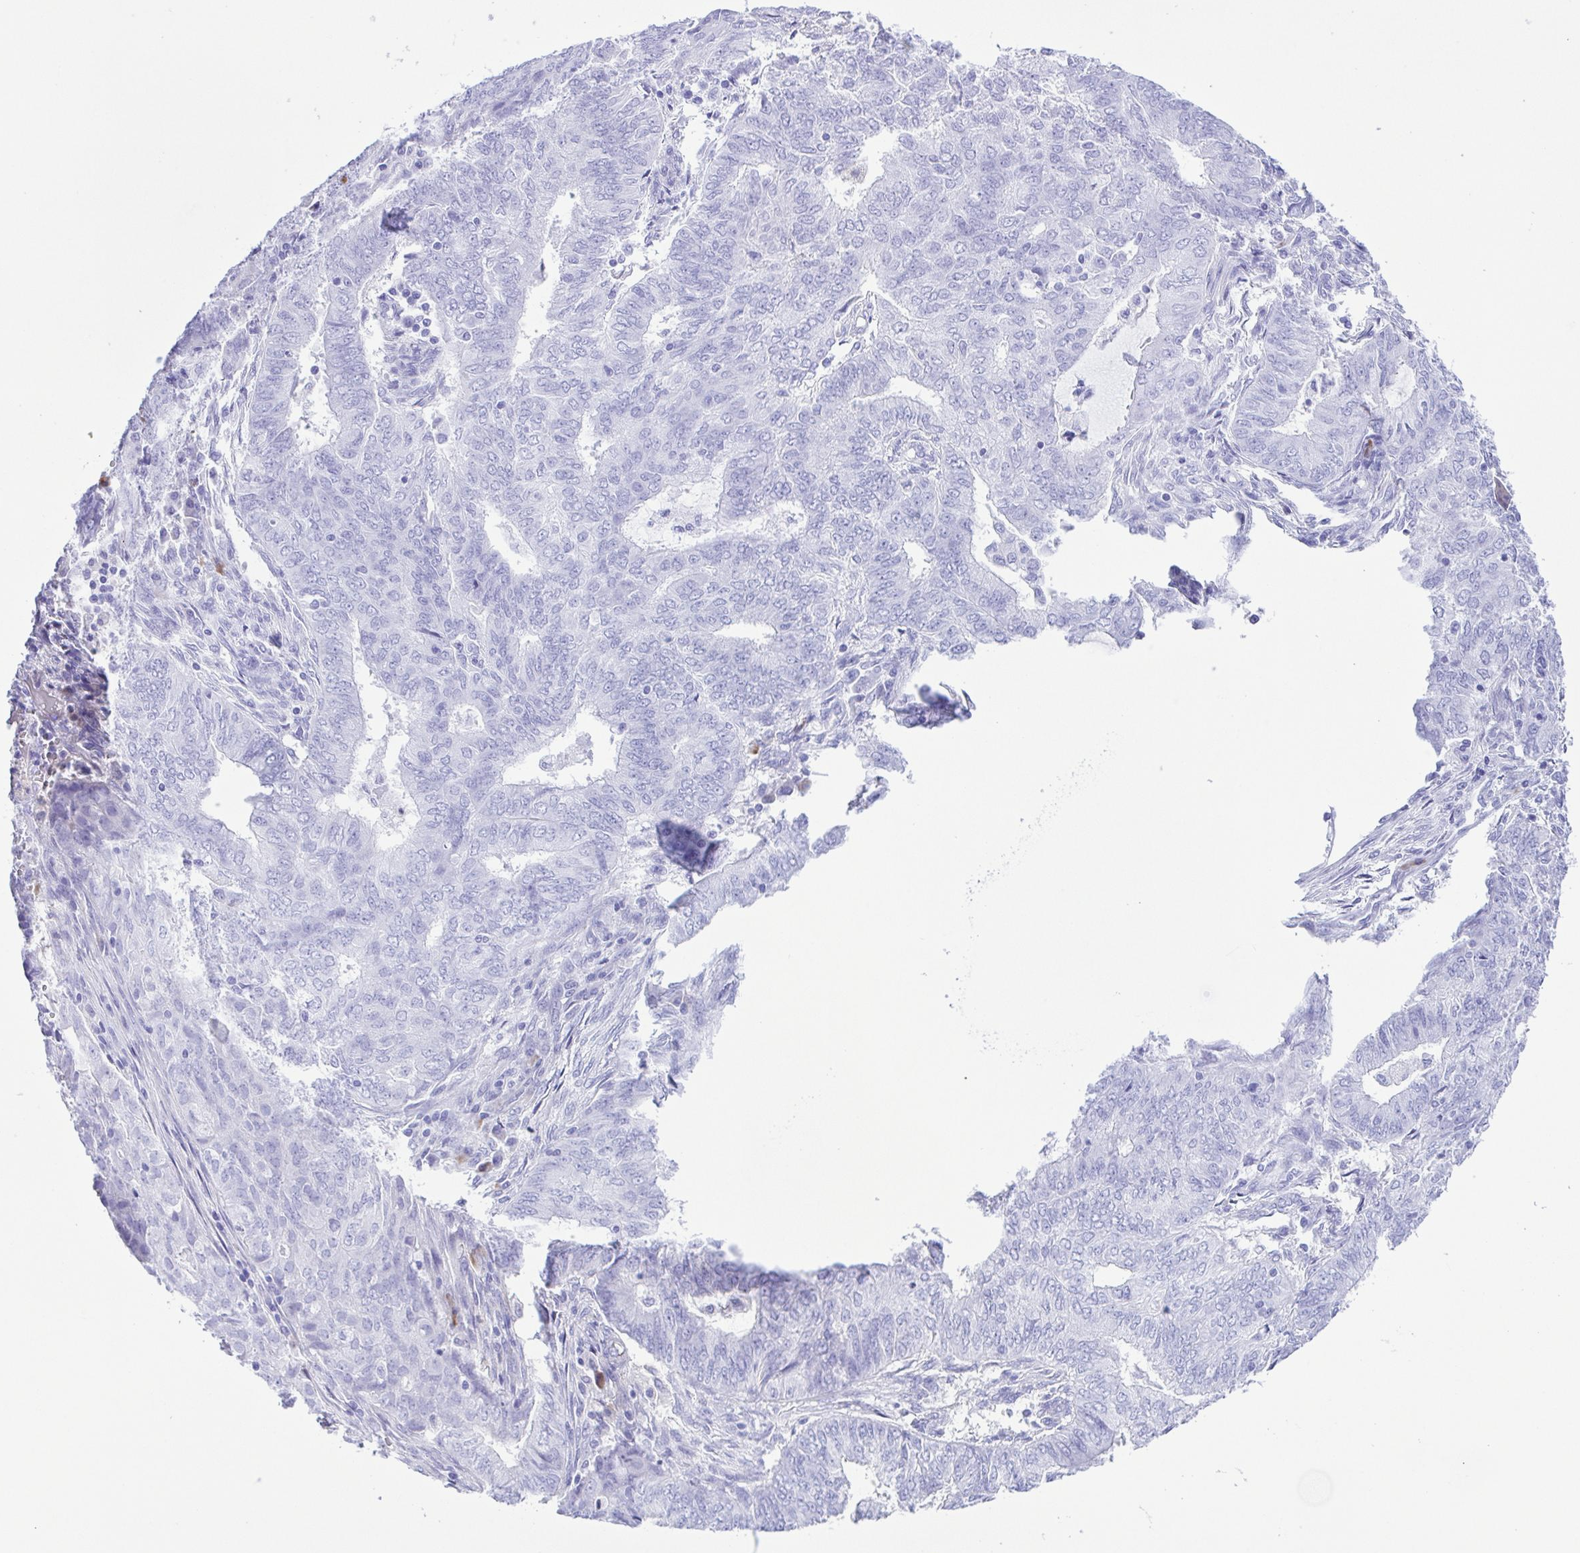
{"staining": {"intensity": "negative", "quantity": "none", "location": "none"}, "tissue": "endometrial cancer", "cell_type": "Tumor cells", "image_type": "cancer", "snomed": [{"axis": "morphology", "description": "Adenocarcinoma, NOS"}, {"axis": "topography", "description": "Endometrium"}], "caption": "IHC image of adenocarcinoma (endometrial) stained for a protein (brown), which shows no positivity in tumor cells.", "gene": "GPR17", "patient": {"sex": "female", "age": 62}}